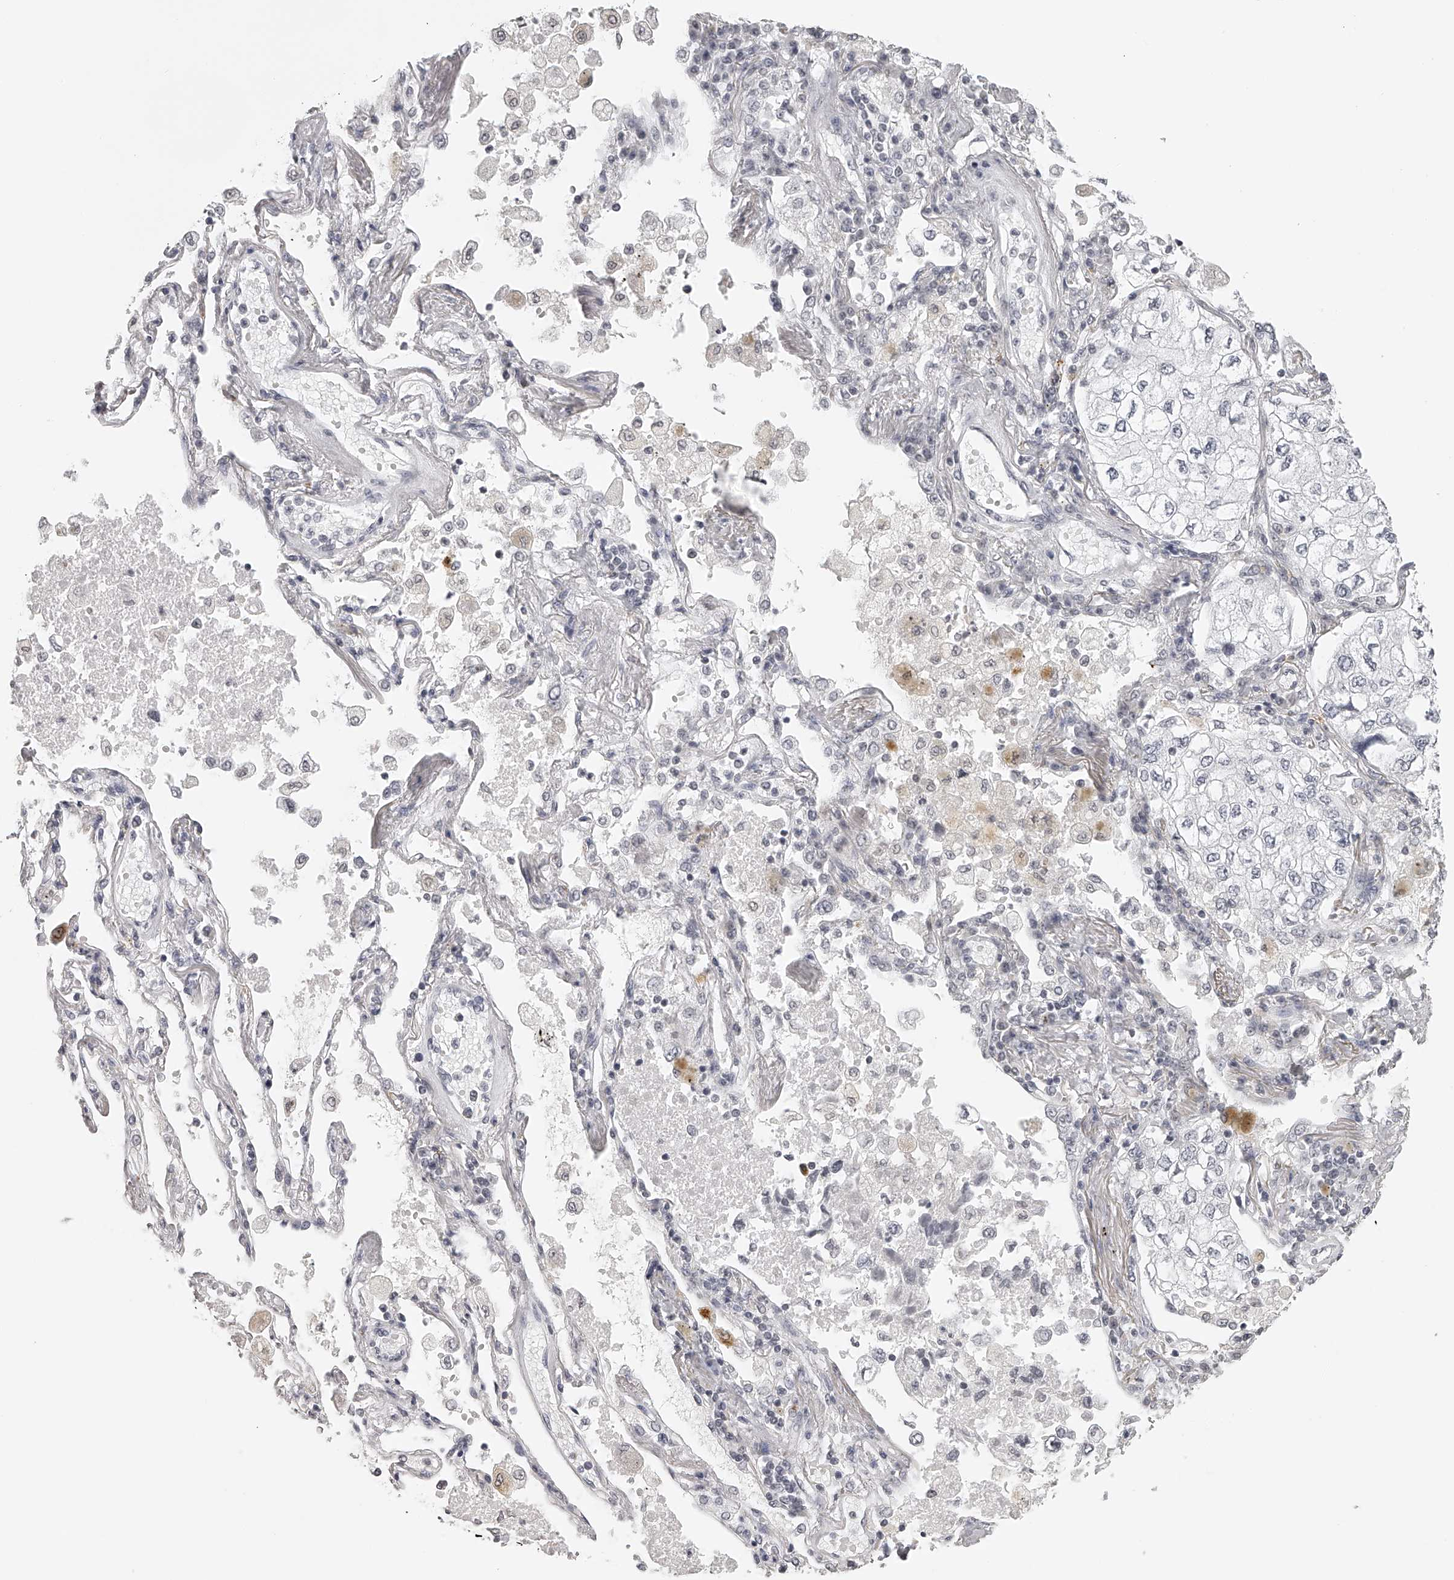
{"staining": {"intensity": "negative", "quantity": "none", "location": "none"}, "tissue": "lung cancer", "cell_type": "Tumor cells", "image_type": "cancer", "snomed": [{"axis": "morphology", "description": "Adenocarcinoma, NOS"}, {"axis": "topography", "description": "Lung"}], "caption": "The immunohistochemistry histopathology image has no significant staining in tumor cells of lung adenocarcinoma tissue.", "gene": "RNF220", "patient": {"sex": "male", "age": 63}}